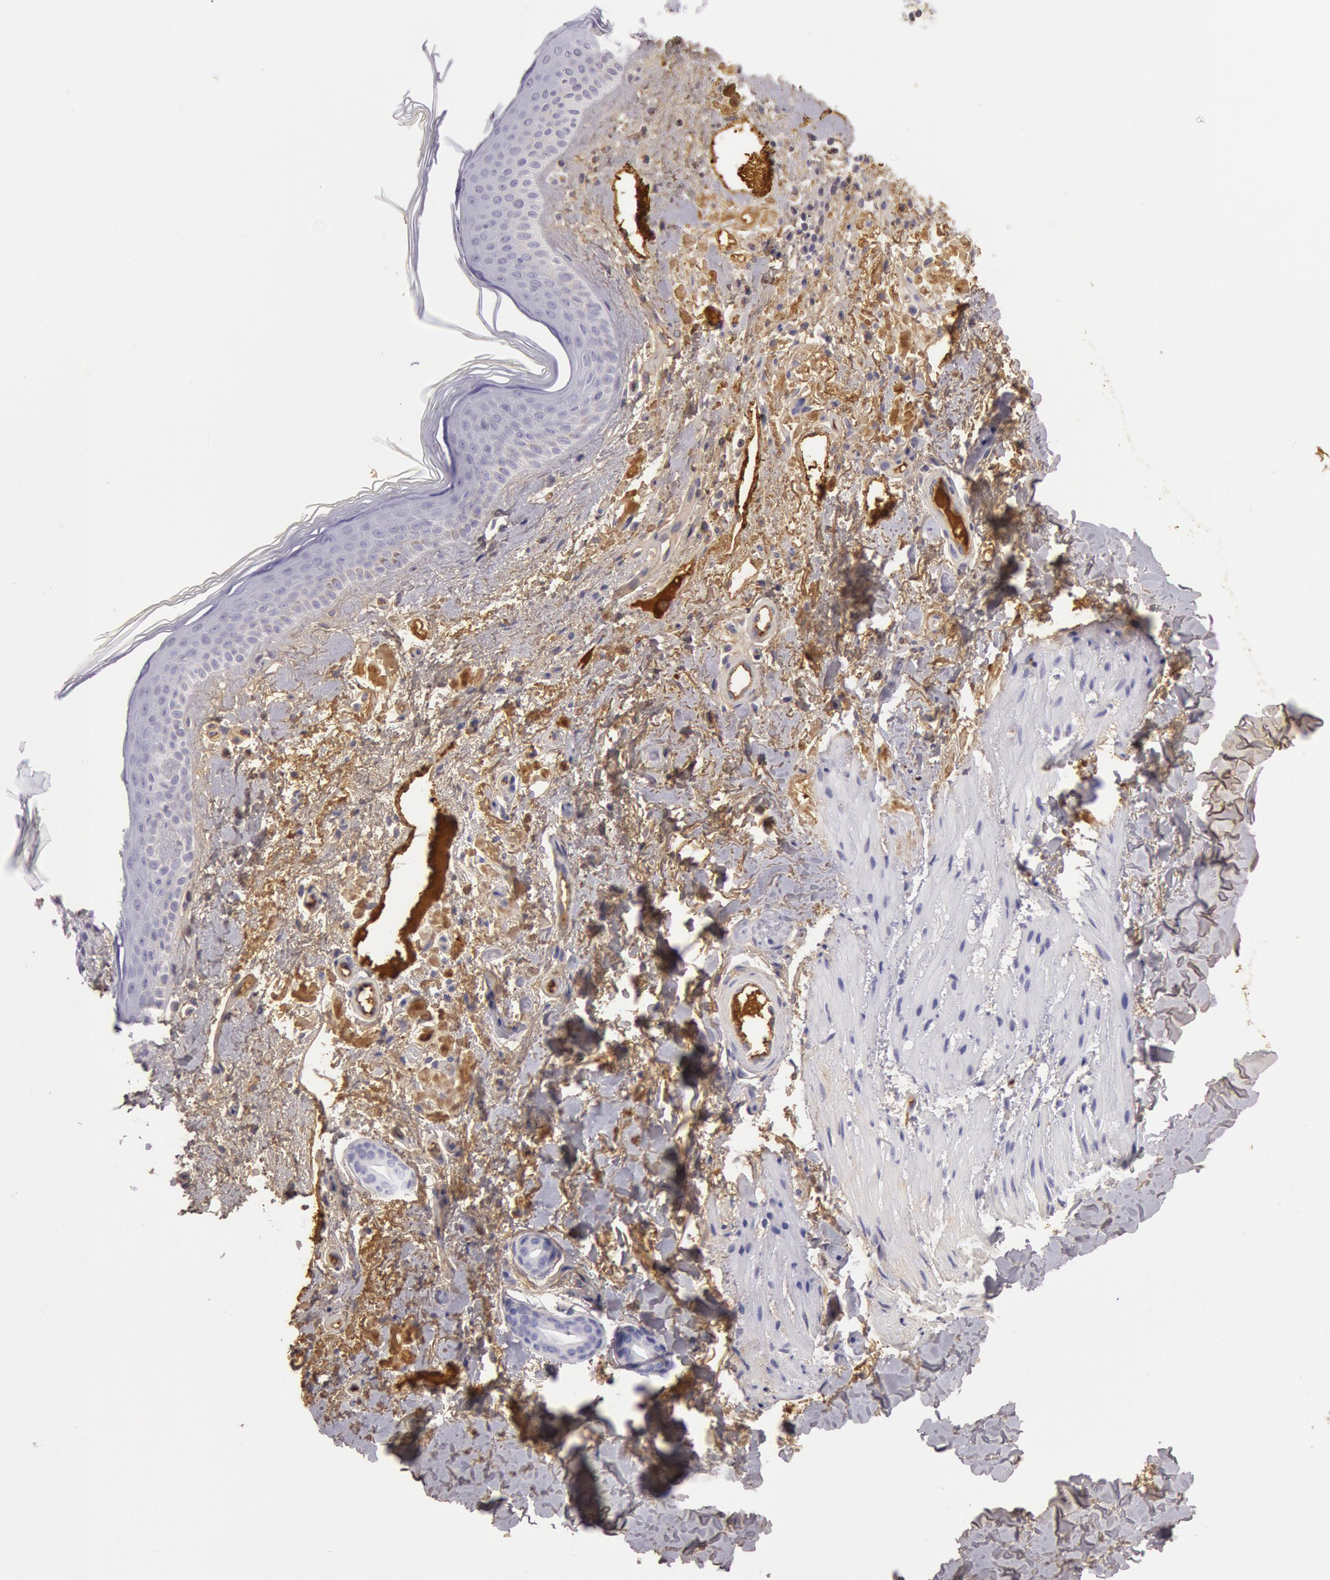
{"staining": {"intensity": "moderate", "quantity": "25%-75%", "location": "cytoplasmic/membranous"}, "tissue": "skin cancer", "cell_type": "Tumor cells", "image_type": "cancer", "snomed": [{"axis": "morphology", "description": "Basal cell carcinoma"}, {"axis": "topography", "description": "Skin"}], "caption": "Protein expression analysis of human skin basal cell carcinoma reveals moderate cytoplasmic/membranous staining in approximately 25%-75% of tumor cells. (DAB (3,3'-diaminobenzidine) IHC with brightfield microscopy, high magnification).", "gene": "IGHG1", "patient": {"sex": "female", "age": 78}}